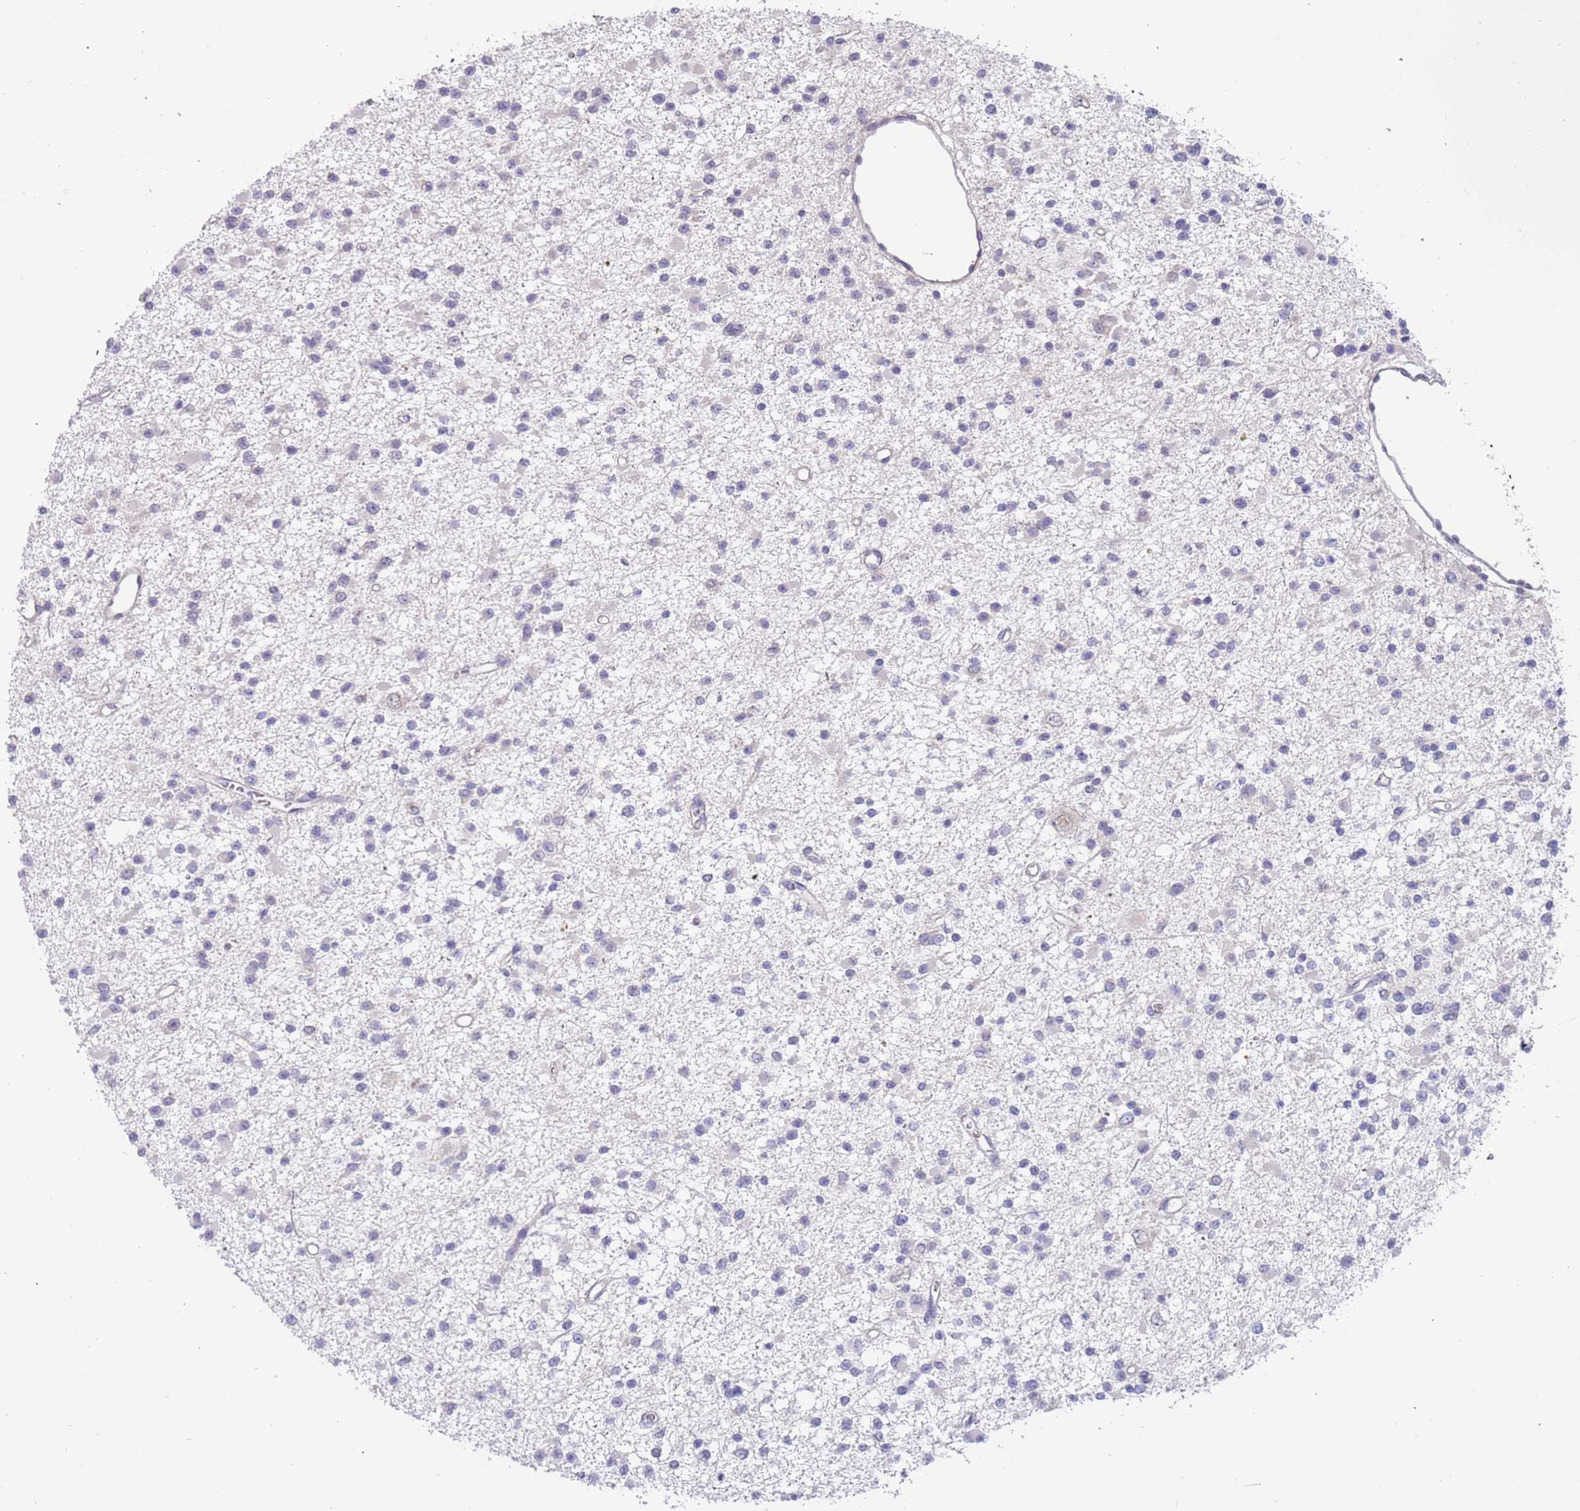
{"staining": {"intensity": "negative", "quantity": "none", "location": "none"}, "tissue": "glioma", "cell_type": "Tumor cells", "image_type": "cancer", "snomed": [{"axis": "morphology", "description": "Glioma, malignant, Low grade"}, {"axis": "topography", "description": "Brain"}], "caption": "DAB (3,3'-diaminobenzidine) immunohistochemical staining of malignant low-grade glioma reveals no significant staining in tumor cells. (DAB immunohistochemistry (IHC) visualized using brightfield microscopy, high magnification).", "gene": "ZNF746", "patient": {"sex": "female", "age": 22}}